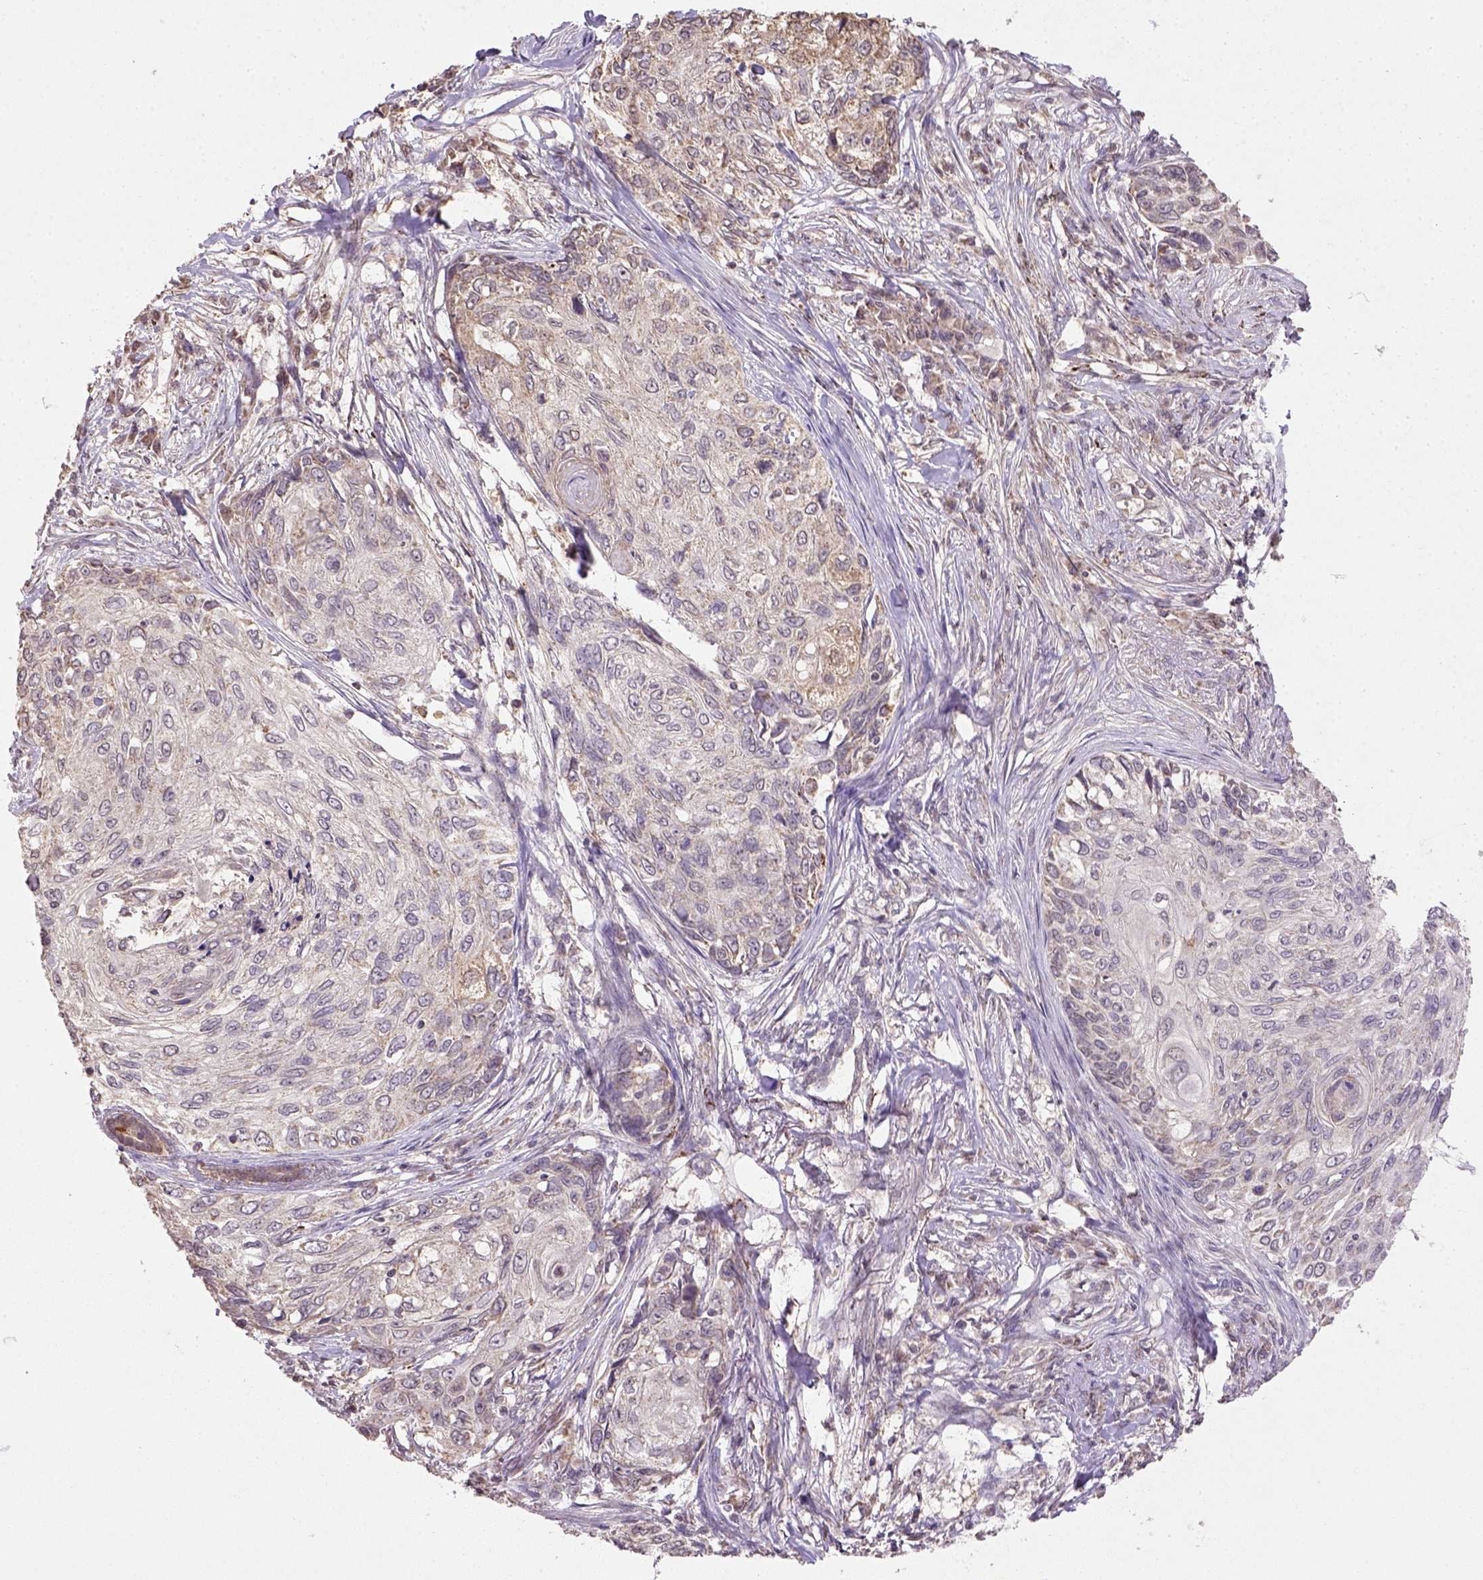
{"staining": {"intensity": "weak", "quantity": "<25%", "location": "cytoplasmic/membranous"}, "tissue": "skin cancer", "cell_type": "Tumor cells", "image_type": "cancer", "snomed": [{"axis": "morphology", "description": "Squamous cell carcinoma, NOS"}, {"axis": "topography", "description": "Skin"}], "caption": "An immunohistochemistry (IHC) image of squamous cell carcinoma (skin) is shown. There is no staining in tumor cells of squamous cell carcinoma (skin).", "gene": "NUDT10", "patient": {"sex": "male", "age": 92}}